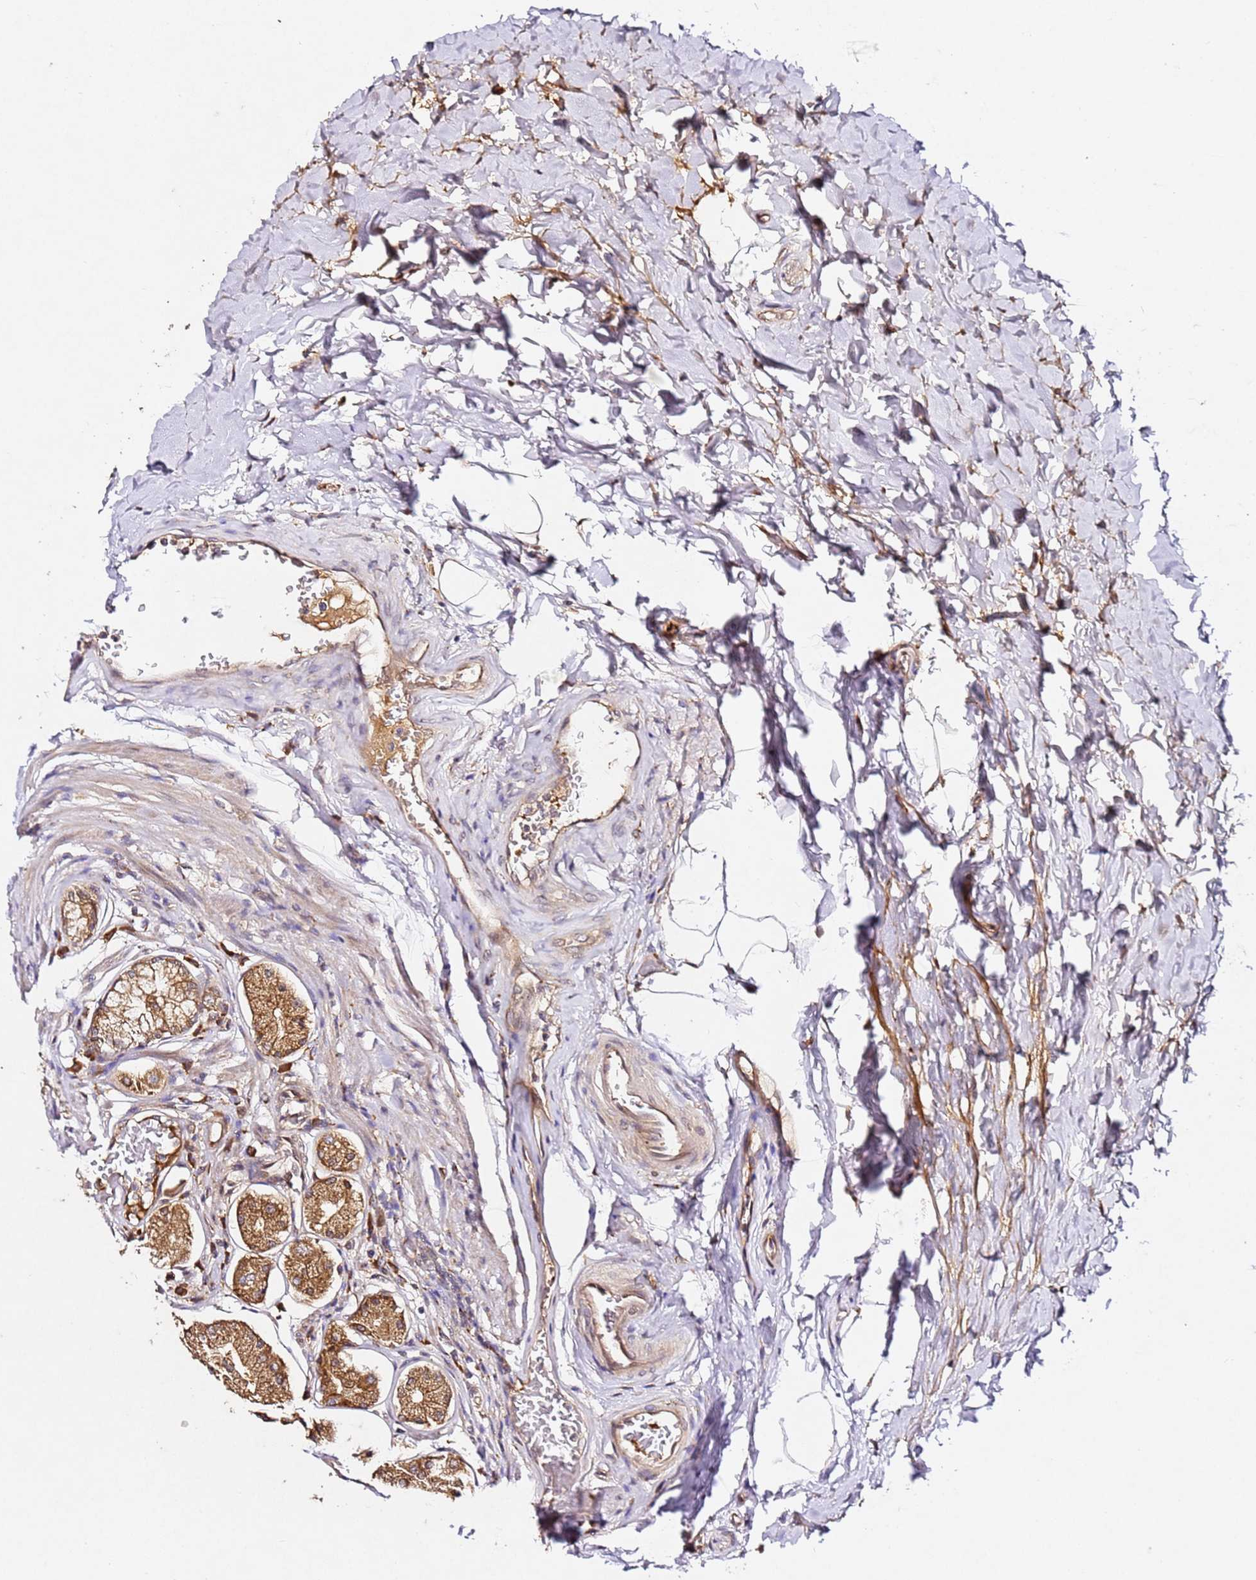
{"staining": {"intensity": "moderate", "quantity": ">75%", "location": "cytoplasmic/membranous"}, "tissue": "stomach", "cell_type": "Glandular cells", "image_type": "normal", "snomed": [{"axis": "morphology", "description": "Normal tissue, NOS"}, {"axis": "topography", "description": "Stomach, lower"}], "caption": "Unremarkable stomach displays moderate cytoplasmic/membranous positivity in approximately >75% of glandular cells, visualized by immunohistochemistry. (Stains: DAB (3,3'-diaminobenzidine) in brown, nuclei in blue, Microscopy: brightfield microscopy at high magnification).", "gene": "ALG11", "patient": {"sex": "female", "age": 56}}